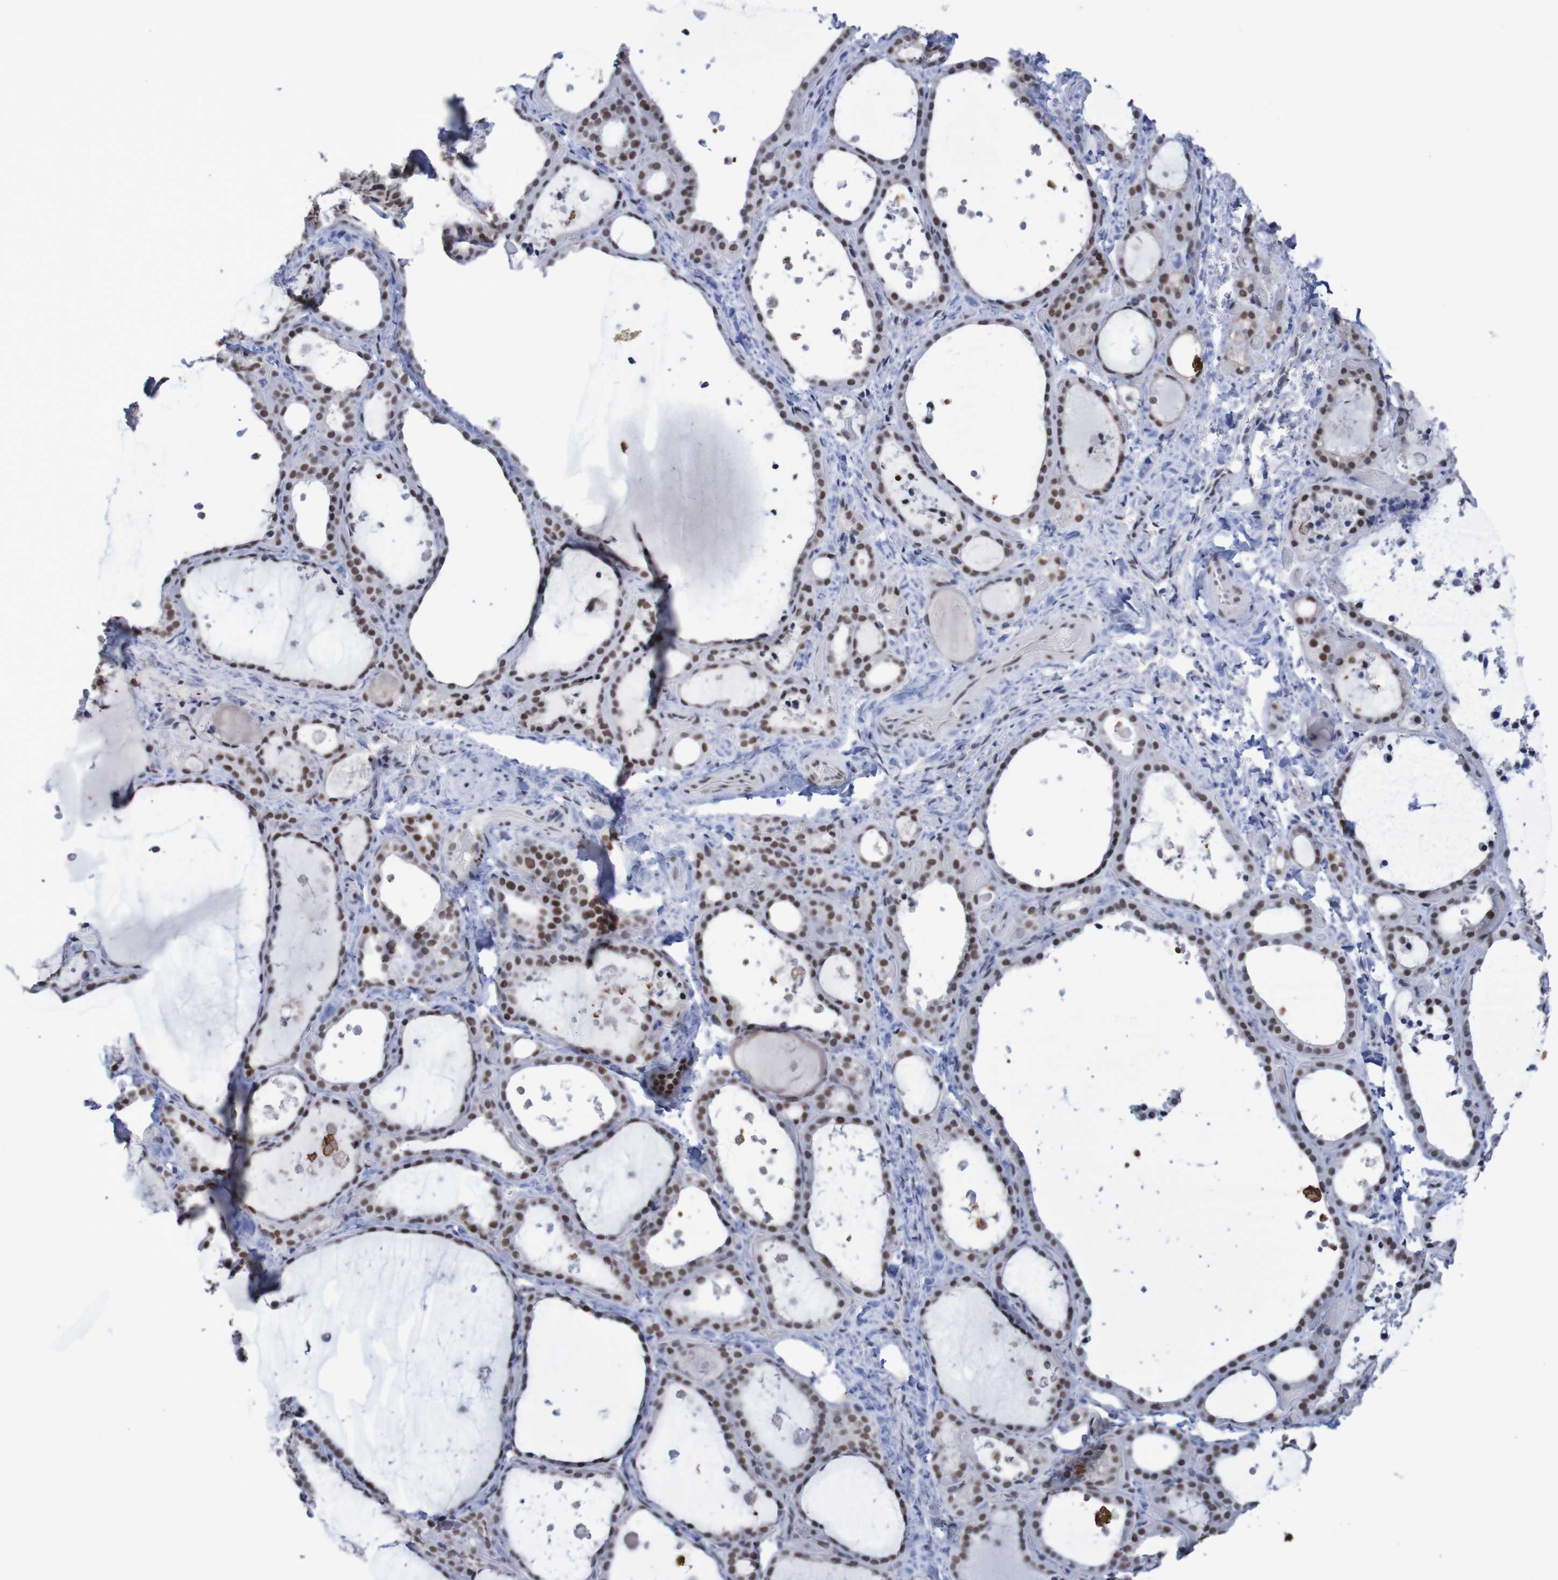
{"staining": {"intensity": "strong", "quantity": ">75%", "location": "nuclear"}, "tissue": "thyroid gland", "cell_type": "Glandular cells", "image_type": "normal", "snomed": [{"axis": "morphology", "description": "Normal tissue, NOS"}, {"axis": "topography", "description": "Thyroid gland"}], "caption": "Immunohistochemical staining of normal human thyroid gland demonstrates >75% levels of strong nuclear protein expression in about >75% of glandular cells.", "gene": "MRTFB", "patient": {"sex": "female", "age": 44}}